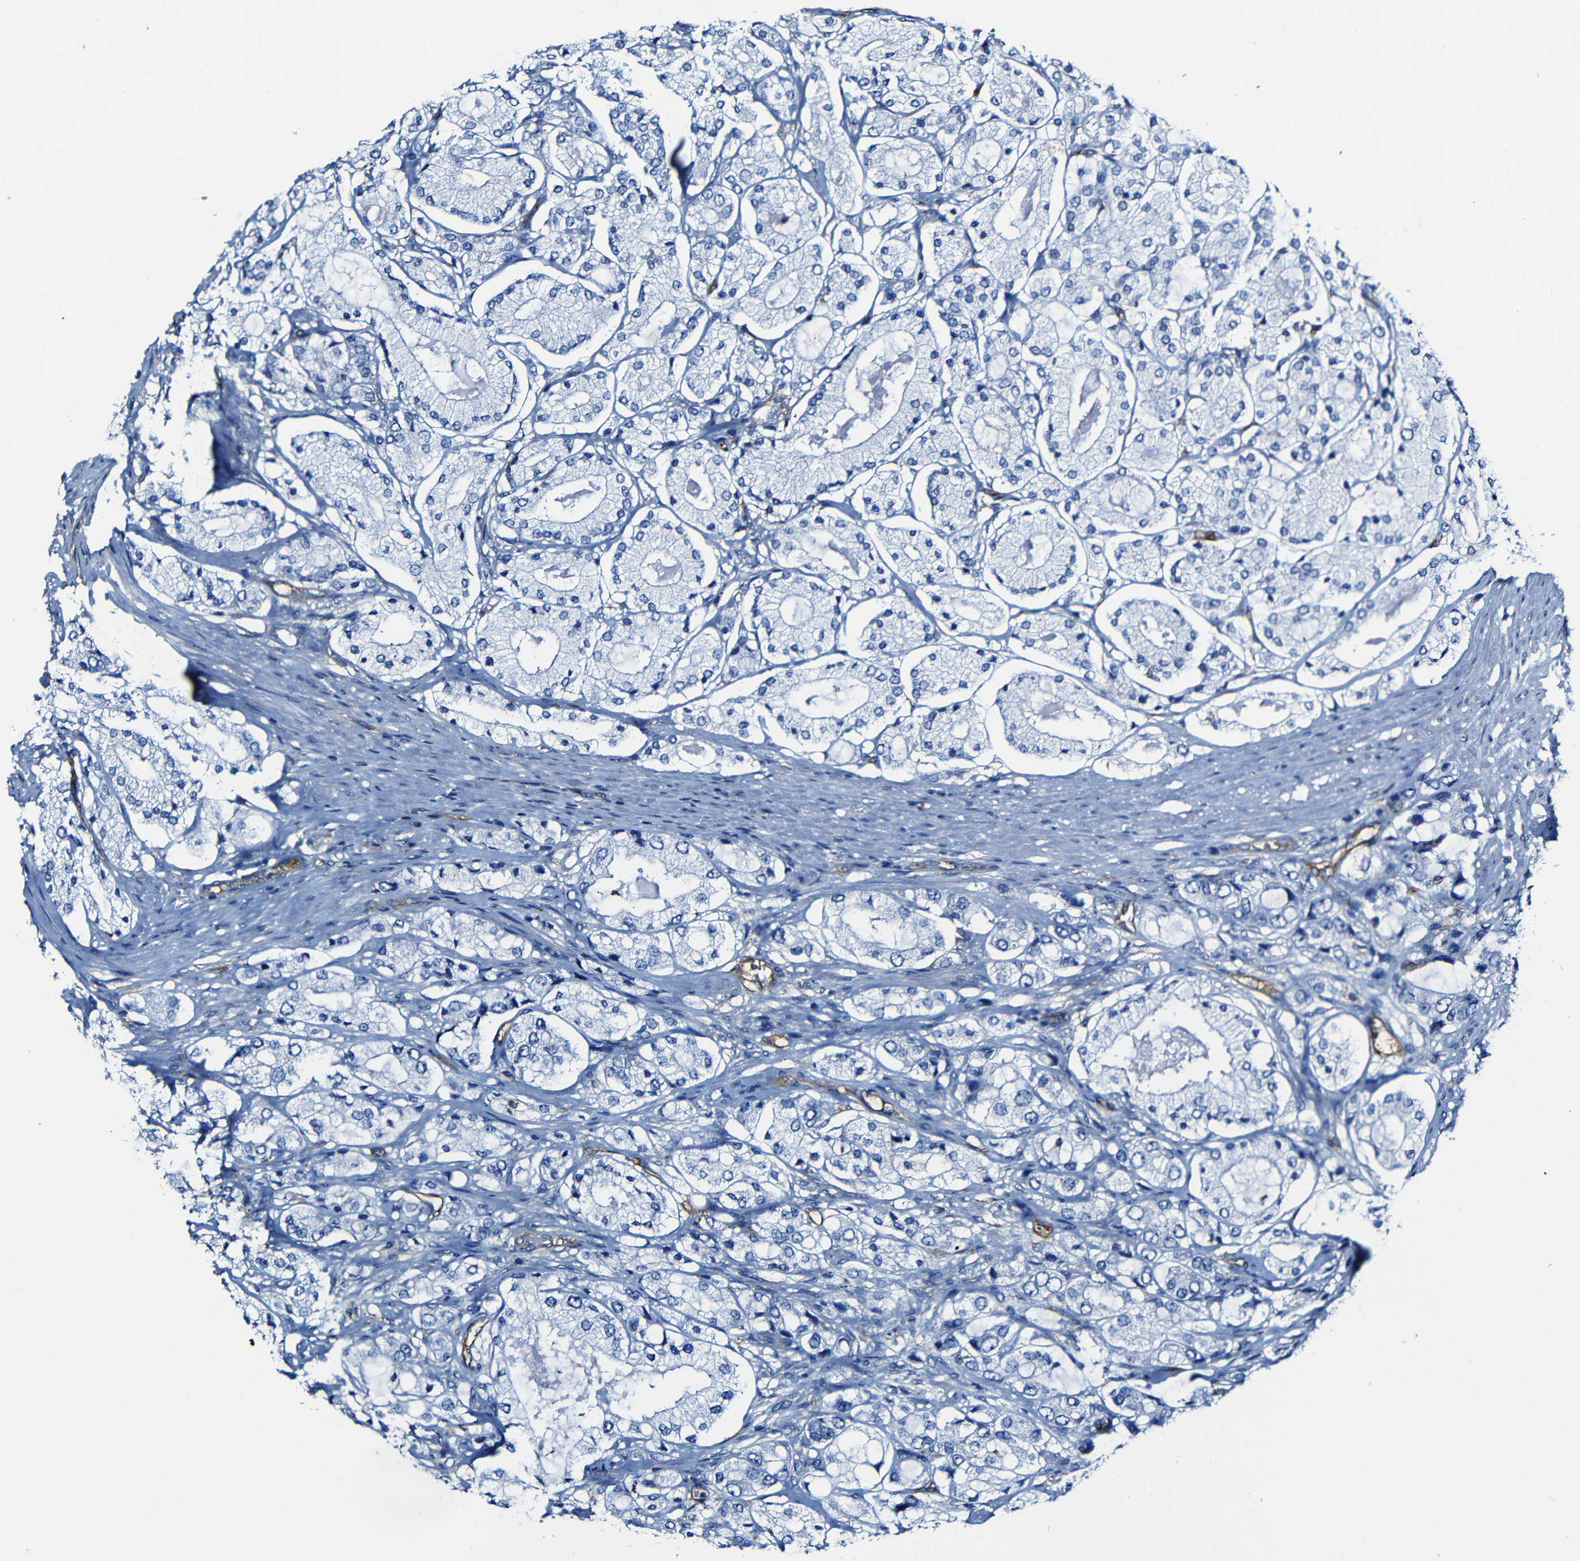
{"staining": {"intensity": "negative", "quantity": "none", "location": "none"}, "tissue": "prostate cancer", "cell_type": "Tumor cells", "image_type": "cancer", "snomed": [{"axis": "morphology", "description": "Adenocarcinoma, High grade"}, {"axis": "topography", "description": "Prostate"}], "caption": "Prostate adenocarcinoma (high-grade) was stained to show a protein in brown. There is no significant positivity in tumor cells. The staining is performed using DAB brown chromogen with nuclei counter-stained in using hematoxylin.", "gene": "MSN", "patient": {"sex": "male", "age": 65}}